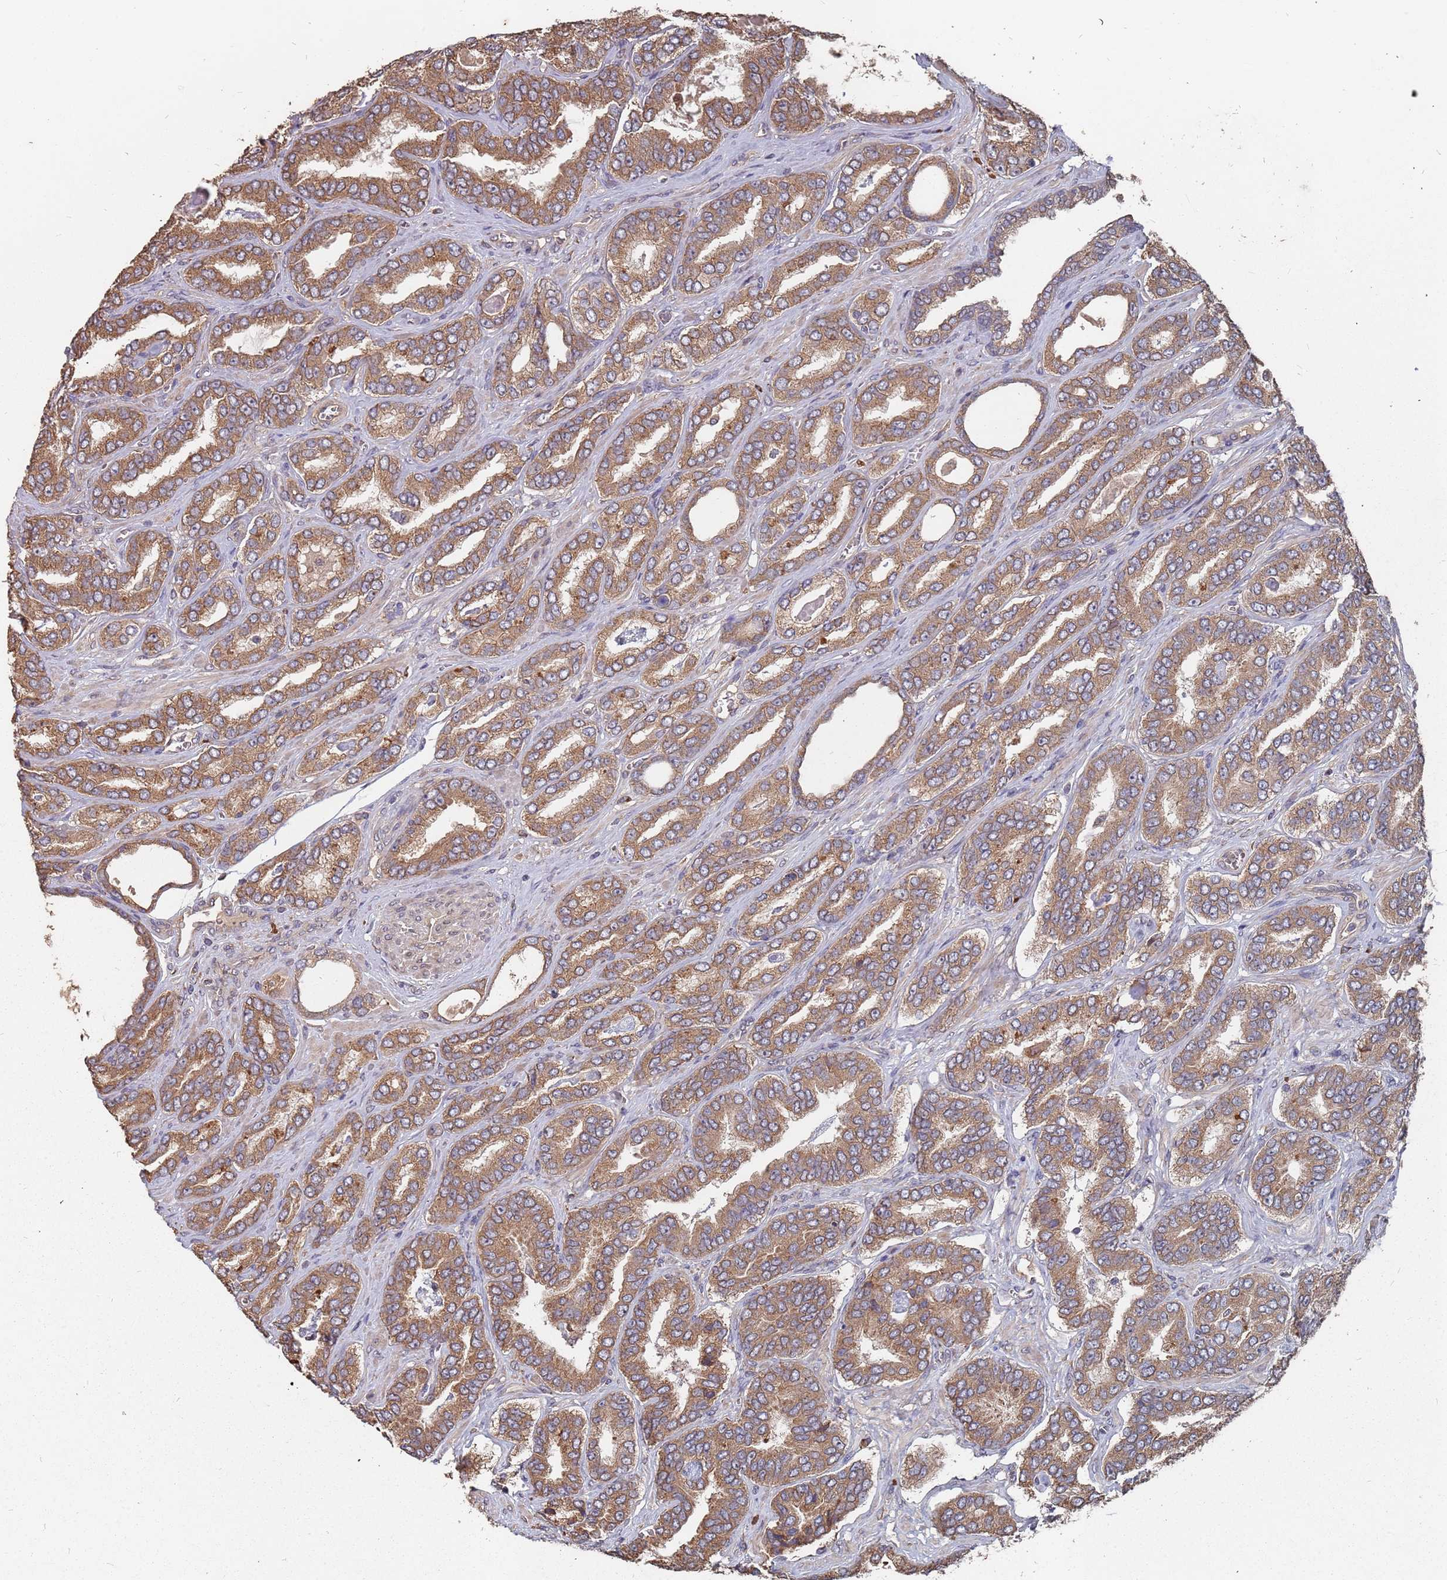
{"staining": {"intensity": "moderate", "quantity": ">75%", "location": "cytoplasmic/membranous"}, "tissue": "prostate cancer", "cell_type": "Tumor cells", "image_type": "cancer", "snomed": [{"axis": "morphology", "description": "Adenocarcinoma, High grade"}, {"axis": "topography", "description": "Prostate"}], "caption": "Moderate cytoplasmic/membranous protein positivity is appreciated in approximately >75% of tumor cells in prostate cancer (high-grade adenocarcinoma). (Stains: DAB (3,3'-diaminobenzidine) in brown, nuclei in blue, Microscopy: brightfield microscopy at high magnification).", "gene": "ATG5", "patient": {"sex": "male", "age": 72}}